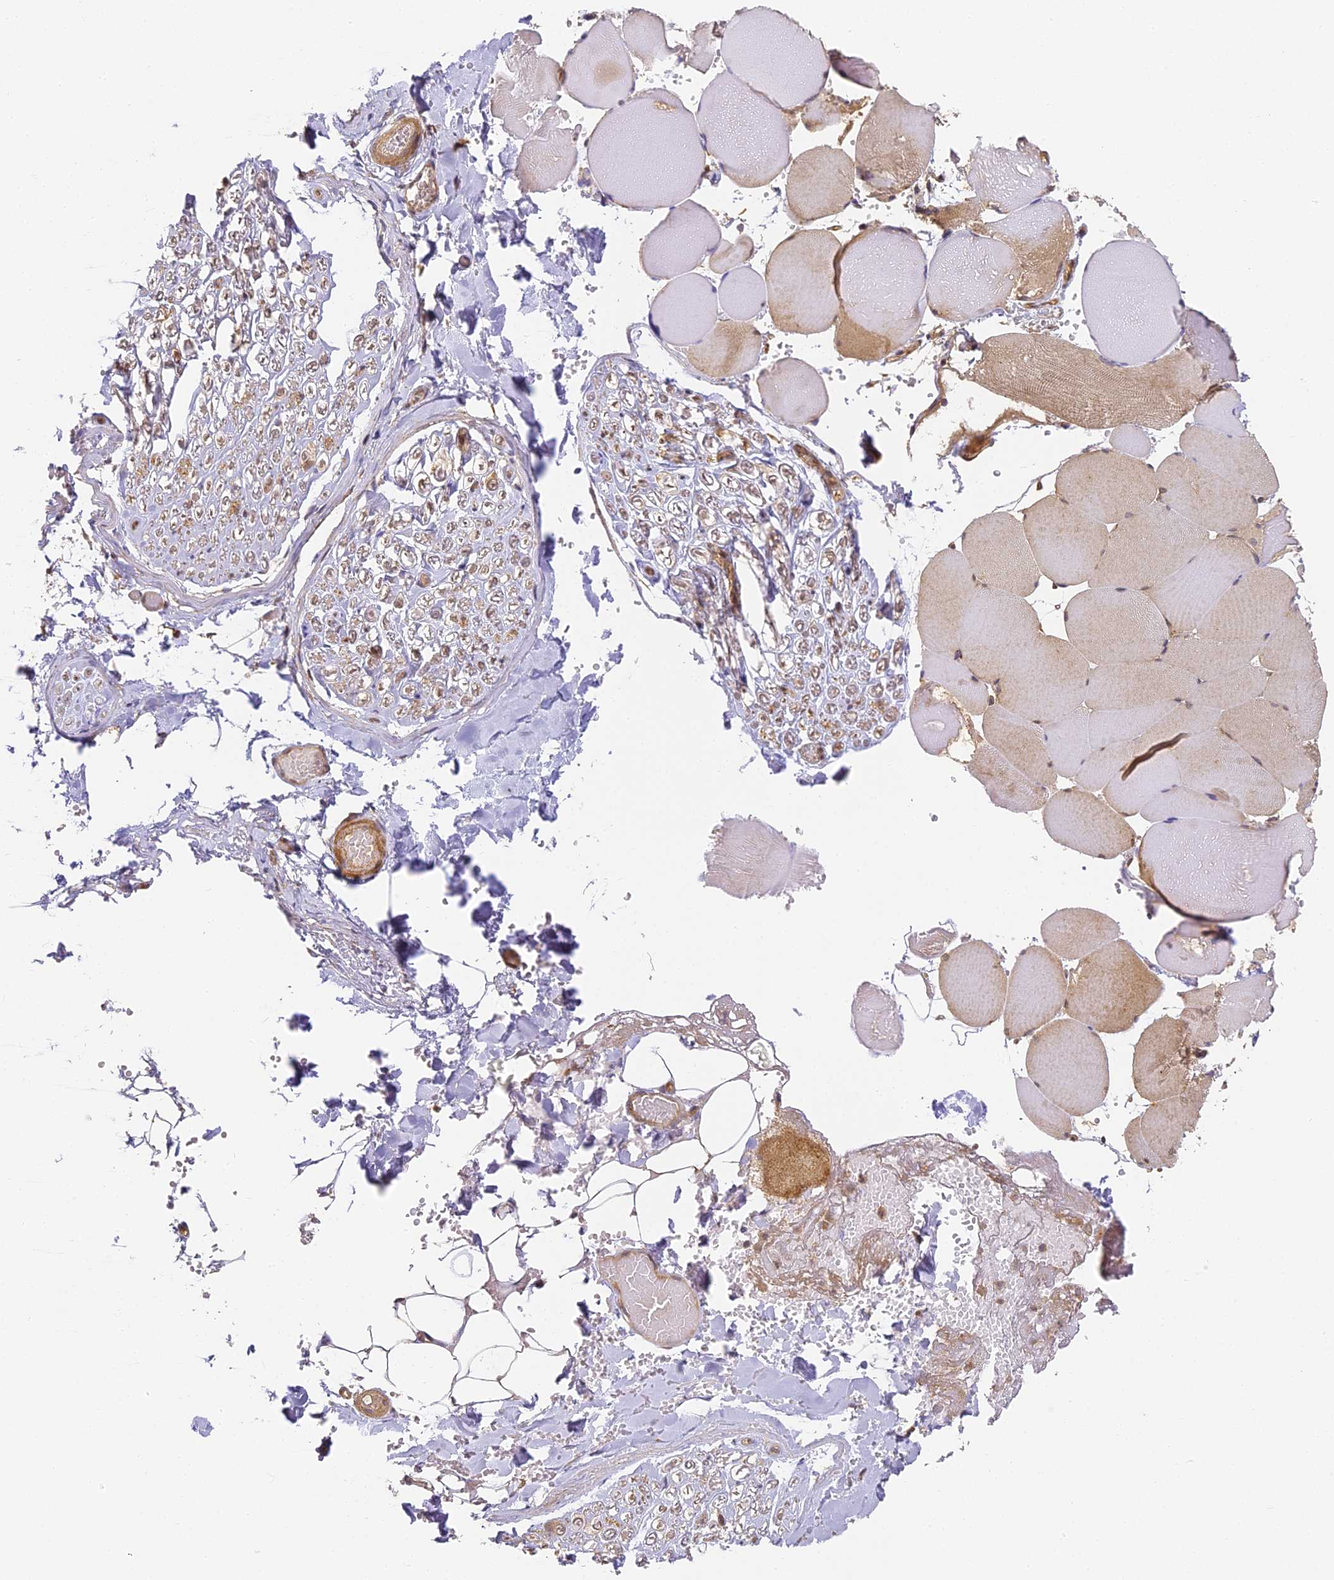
{"staining": {"intensity": "weak", "quantity": ">75%", "location": "cytoplasmic/membranous"}, "tissue": "adipose tissue", "cell_type": "Adipocytes", "image_type": "normal", "snomed": [{"axis": "morphology", "description": "Normal tissue, NOS"}, {"axis": "topography", "description": "Skeletal muscle"}, {"axis": "topography", "description": "Peripheral nerve tissue"}], "caption": "Immunohistochemical staining of normal adipose tissue exhibits low levels of weak cytoplasmic/membranous staining in about >75% of adipocytes.", "gene": "ENSG00000268870", "patient": {"sex": "female", "age": 55}}